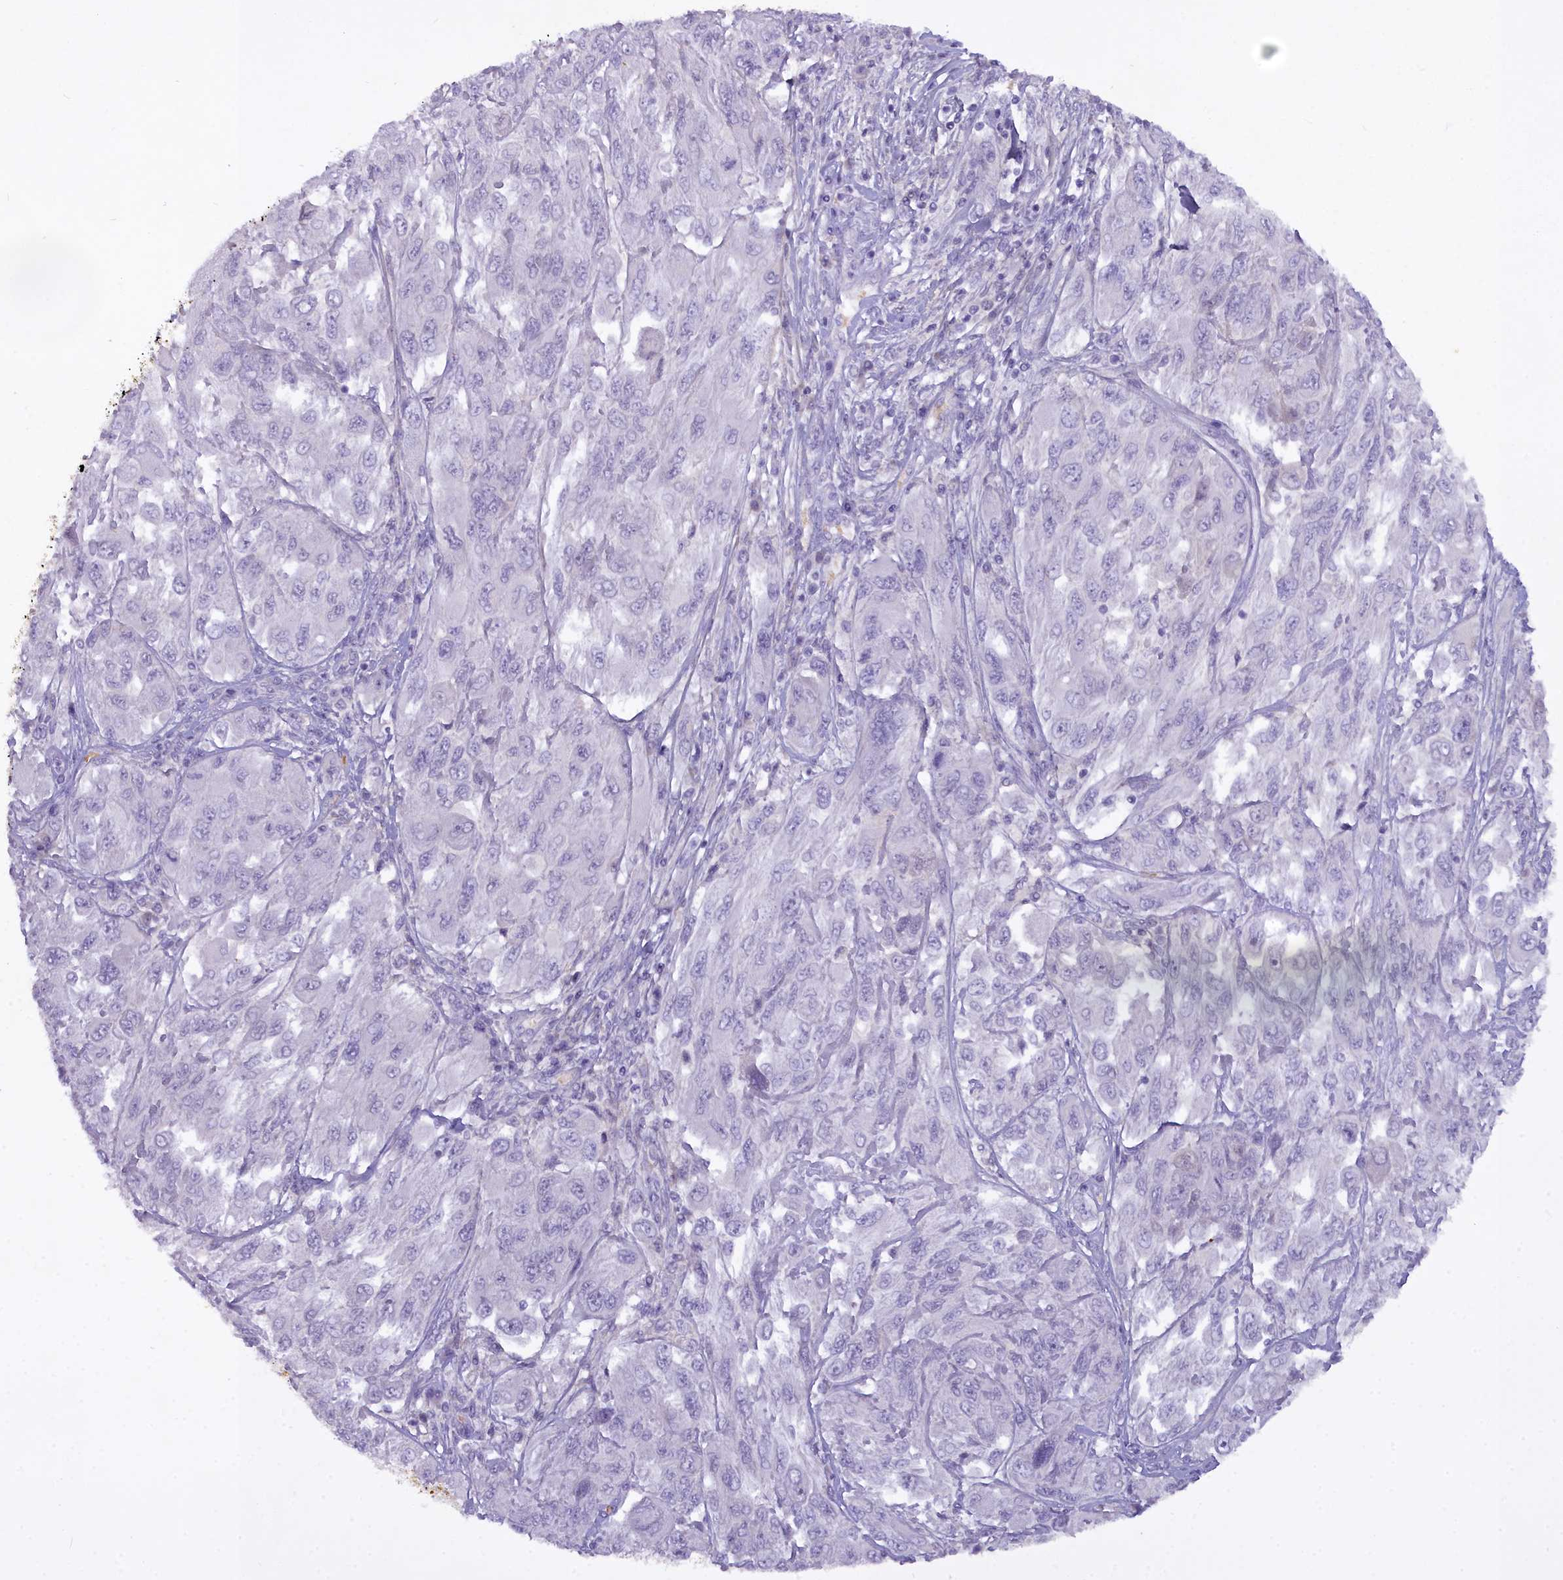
{"staining": {"intensity": "negative", "quantity": "none", "location": "none"}, "tissue": "melanoma", "cell_type": "Tumor cells", "image_type": "cancer", "snomed": [{"axis": "morphology", "description": "Malignant melanoma, NOS"}, {"axis": "topography", "description": "Skin"}], "caption": "Micrograph shows no protein expression in tumor cells of melanoma tissue. Brightfield microscopy of IHC stained with DAB (3,3'-diaminobenzidine) (brown) and hematoxylin (blue), captured at high magnification.", "gene": "OSTN", "patient": {"sex": "female", "age": 91}}